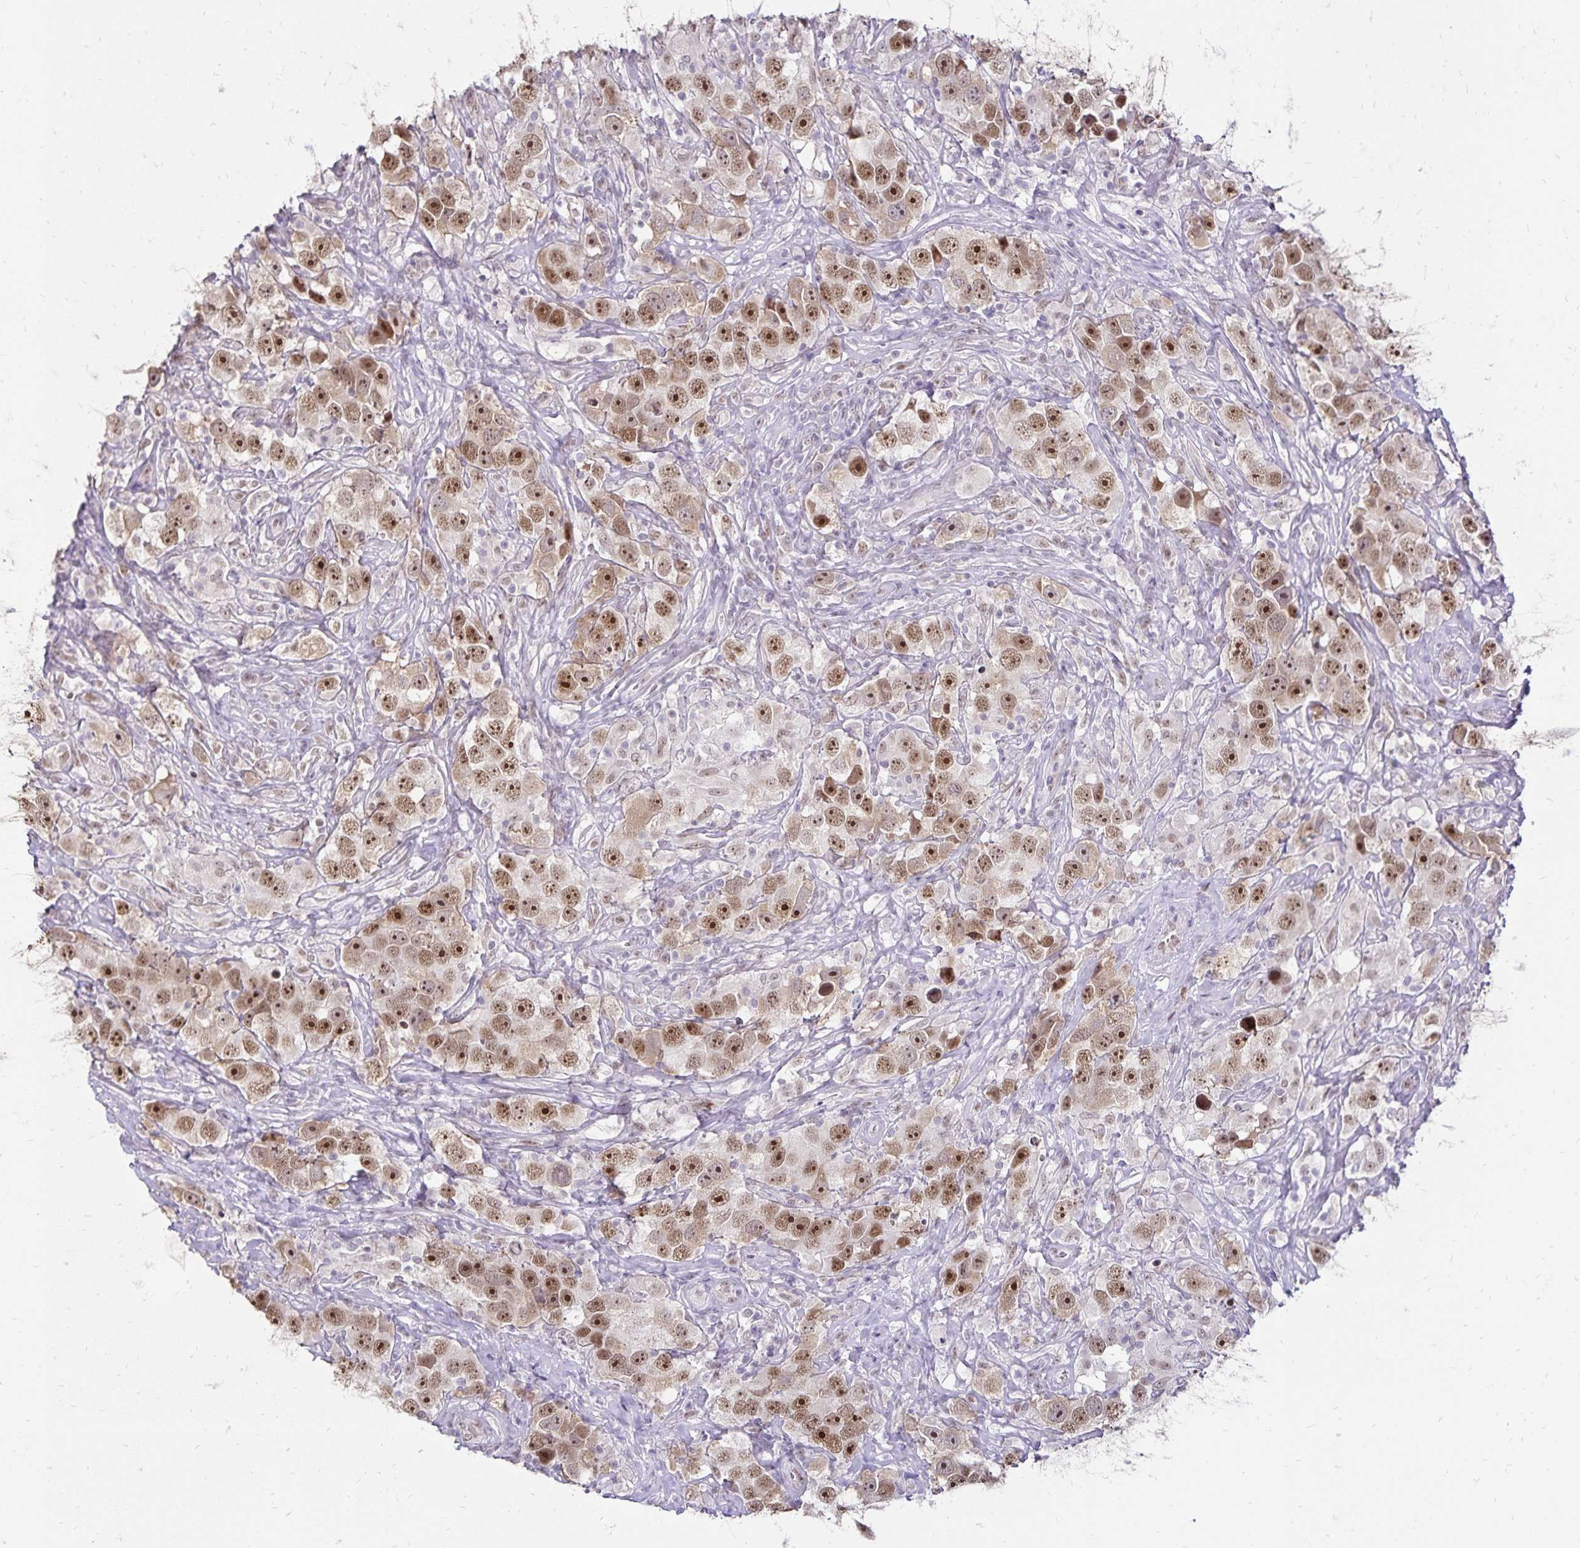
{"staining": {"intensity": "moderate", "quantity": ">75%", "location": "nuclear"}, "tissue": "testis cancer", "cell_type": "Tumor cells", "image_type": "cancer", "snomed": [{"axis": "morphology", "description": "Seminoma, NOS"}, {"axis": "topography", "description": "Testis"}], "caption": "Immunohistochemistry histopathology image of human testis cancer (seminoma) stained for a protein (brown), which displays medium levels of moderate nuclear positivity in approximately >75% of tumor cells.", "gene": "POLB", "patient": {"sex": "male", "age": 49}}